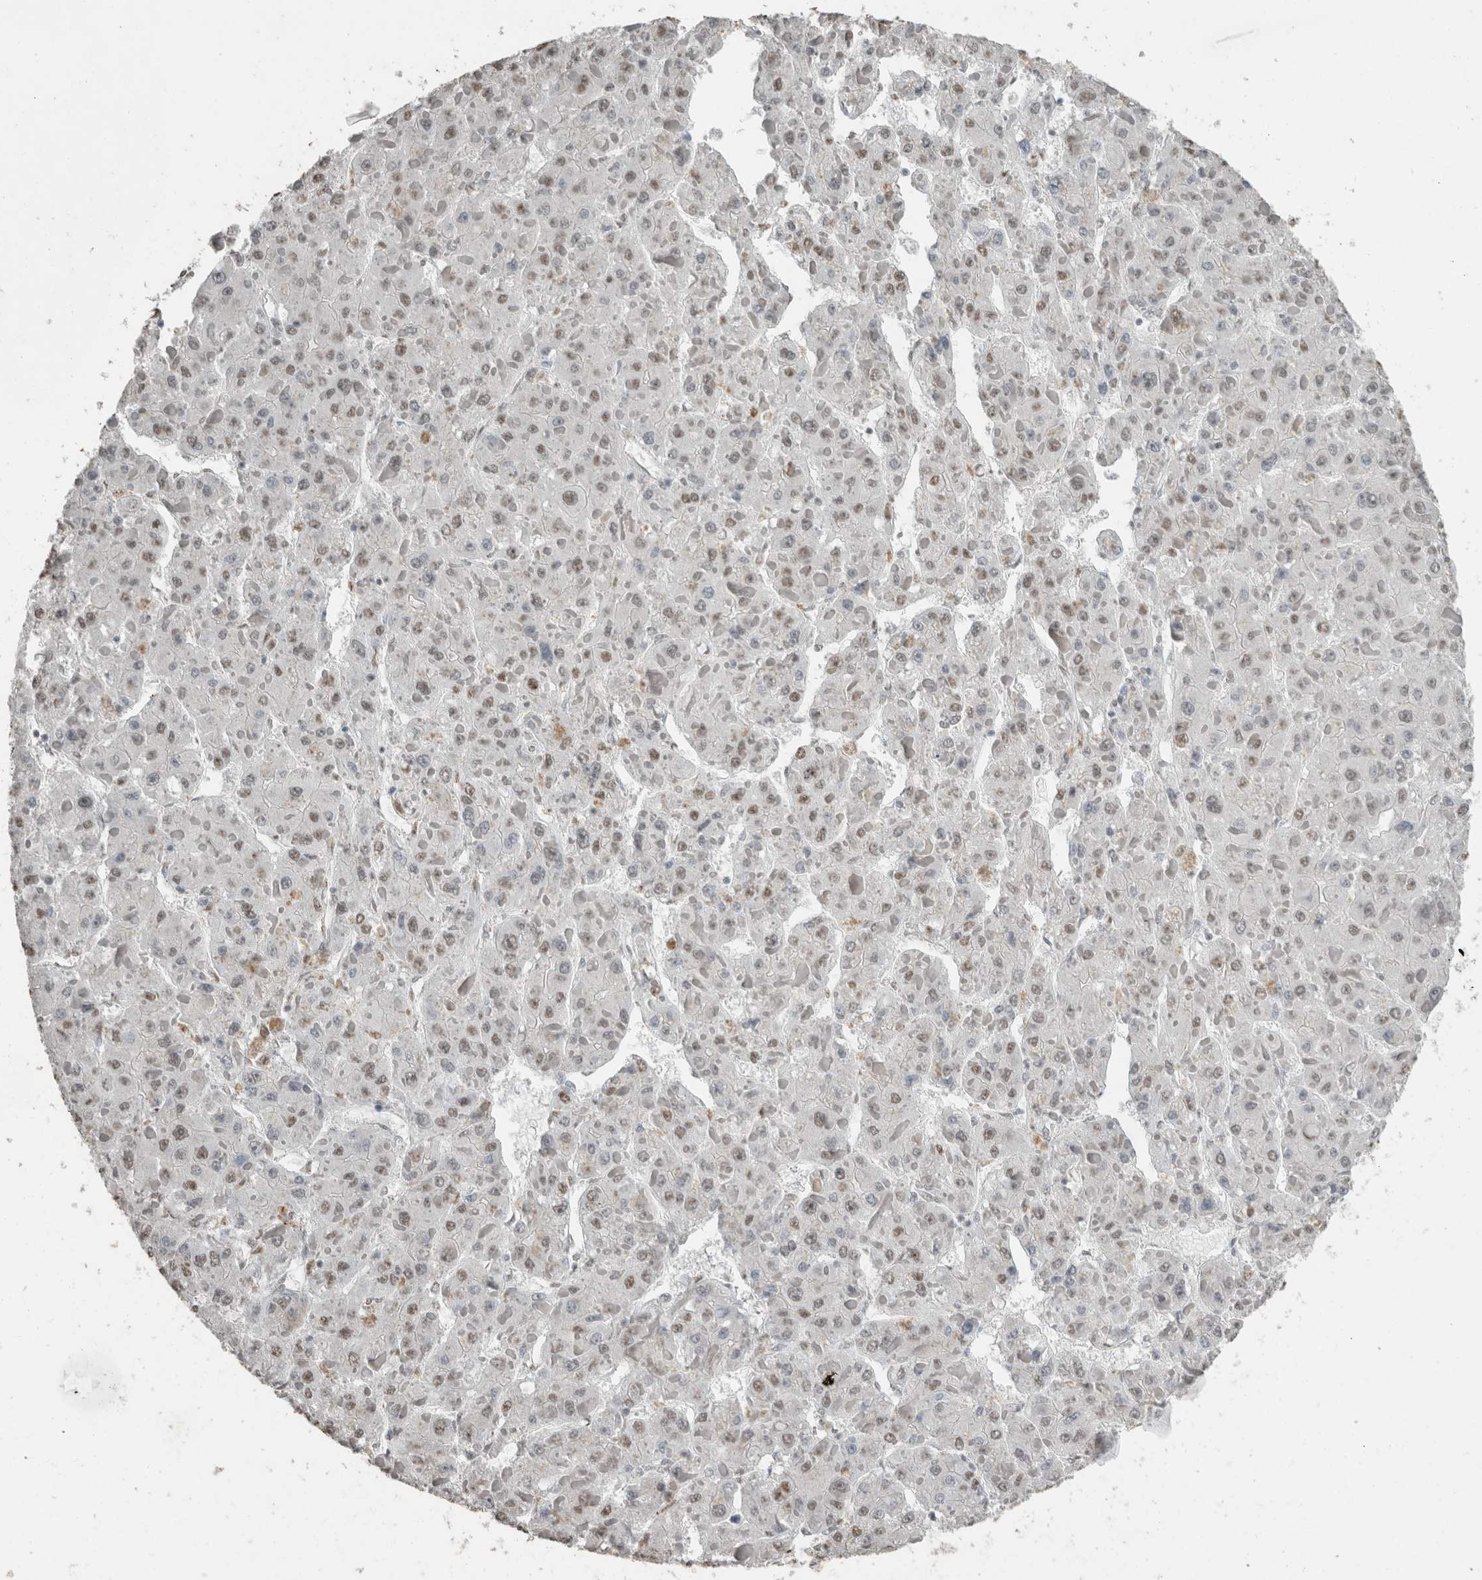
{"staining": {"intensity": "weak", "quantity": ">75%", "location": "nuclear"}, "tissue": "liver cancer", "cell_type": "Tumor cells", "image_type": "cancer", "snomed": [{"axis": "morphology", "description": "Carcinoma, Hepatocellular, NOS"}, {"axis": "topography", "description": "Liver"}], "caption": "Brown immunohistochemical staining in human liver cancer (hepatocellular carcinoma) displays weak nuclear staining in about >75% of tumor cells. The protein of interest is shown in brown color, while the nuclei are stained blue.", "gene": "ACVR2B", "patient": {"sex": "female", "age": 73}}